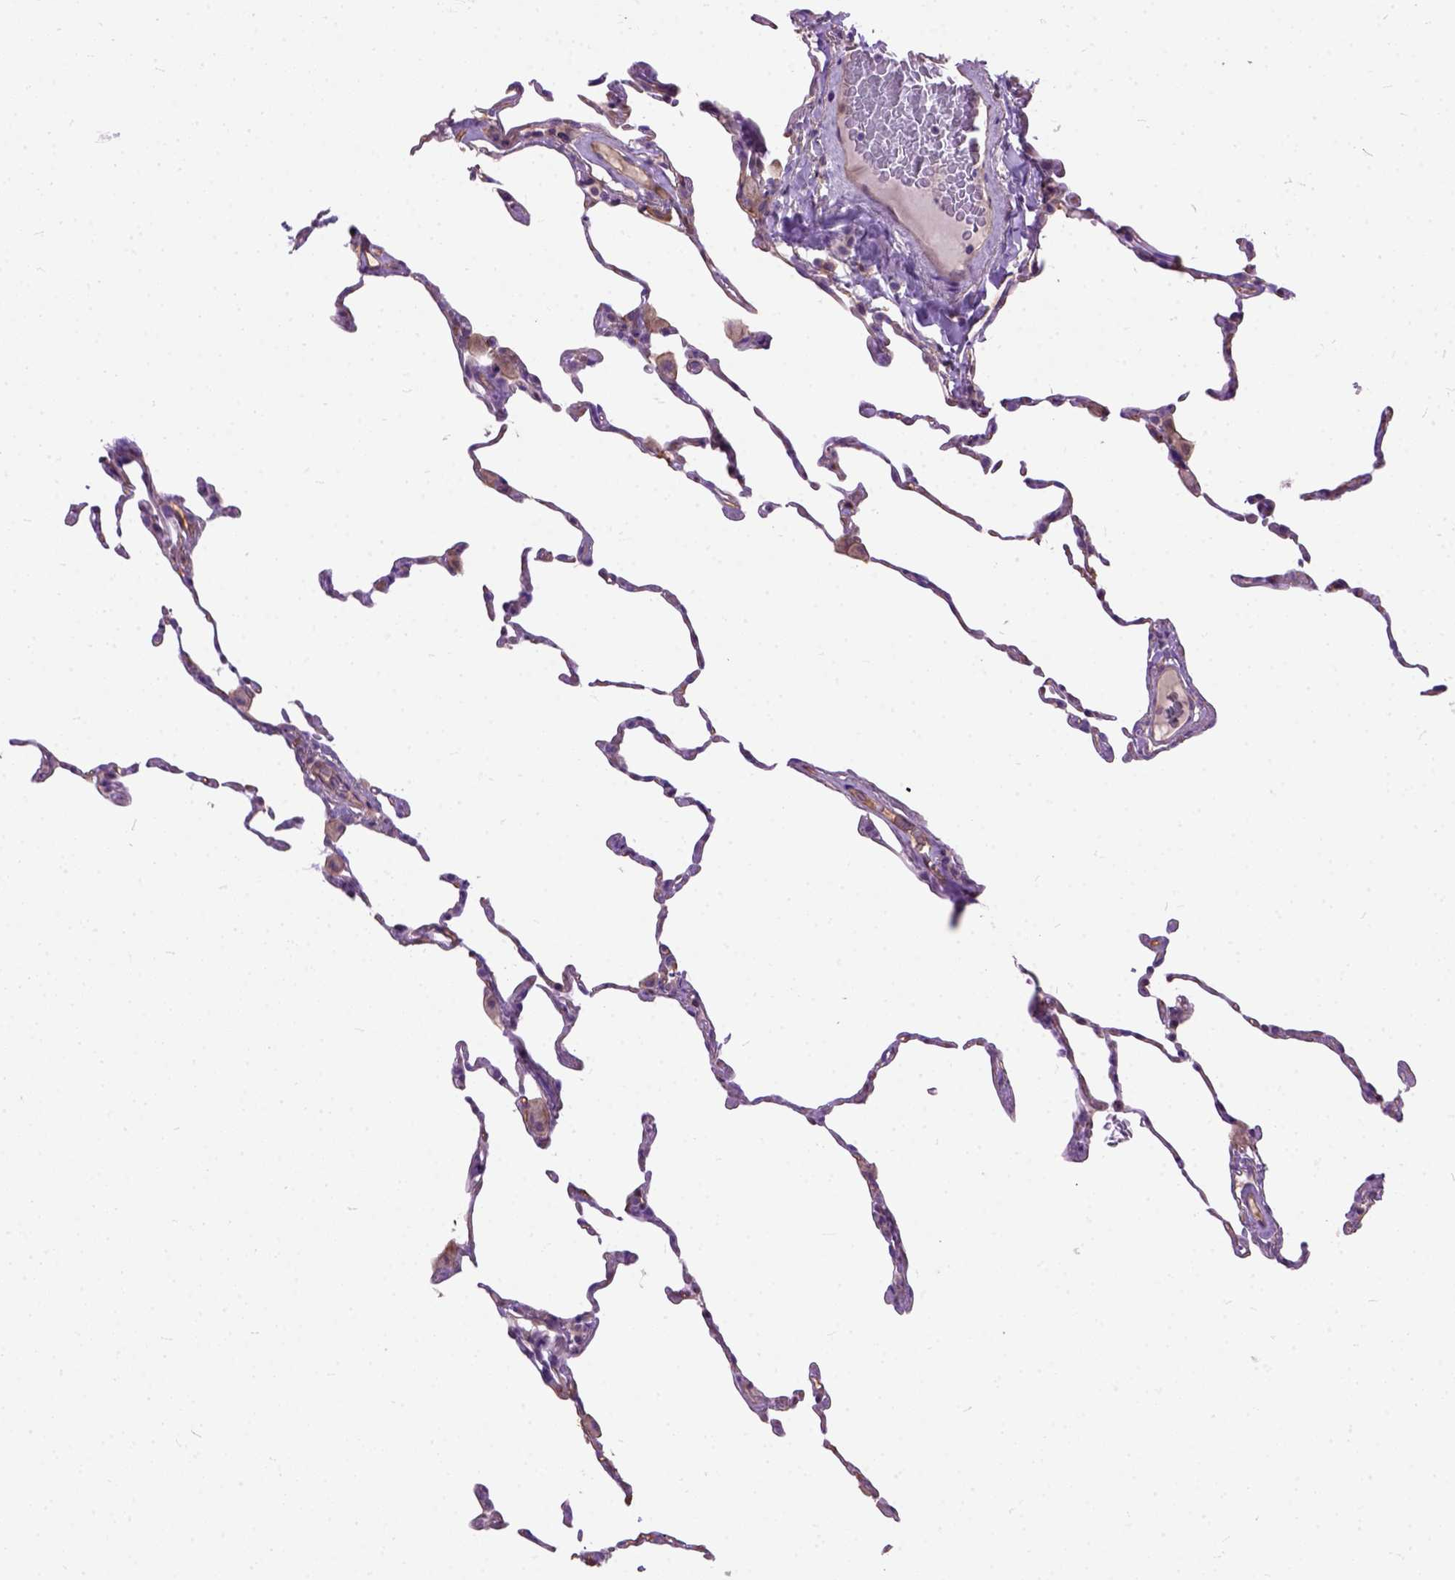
{"staining": {"intensity": "weak", "quantity": ">75%", "location": "cytoplasmic/membranous"}, "tissue": "lung", "cell_type": "Alveolar cells", "image_type": "normal", "snomed": [{"axis": "morphology", "description": "Normal tissue, NOS"}, {"axis": "topography", "description": "Lung"}], "caption": "High-magnification brightfield microscopy of benign lung stained with DAB (3,3'-diaminobenzidine) (brown) and counterstained with hematoxylin (blue). alveolar cells exhibit weak cytoplasmic/membranous staining is present in approximately>75% of cells.", "gene": "SEMA4F", "patient": {"sex": "female", "age": 57}}